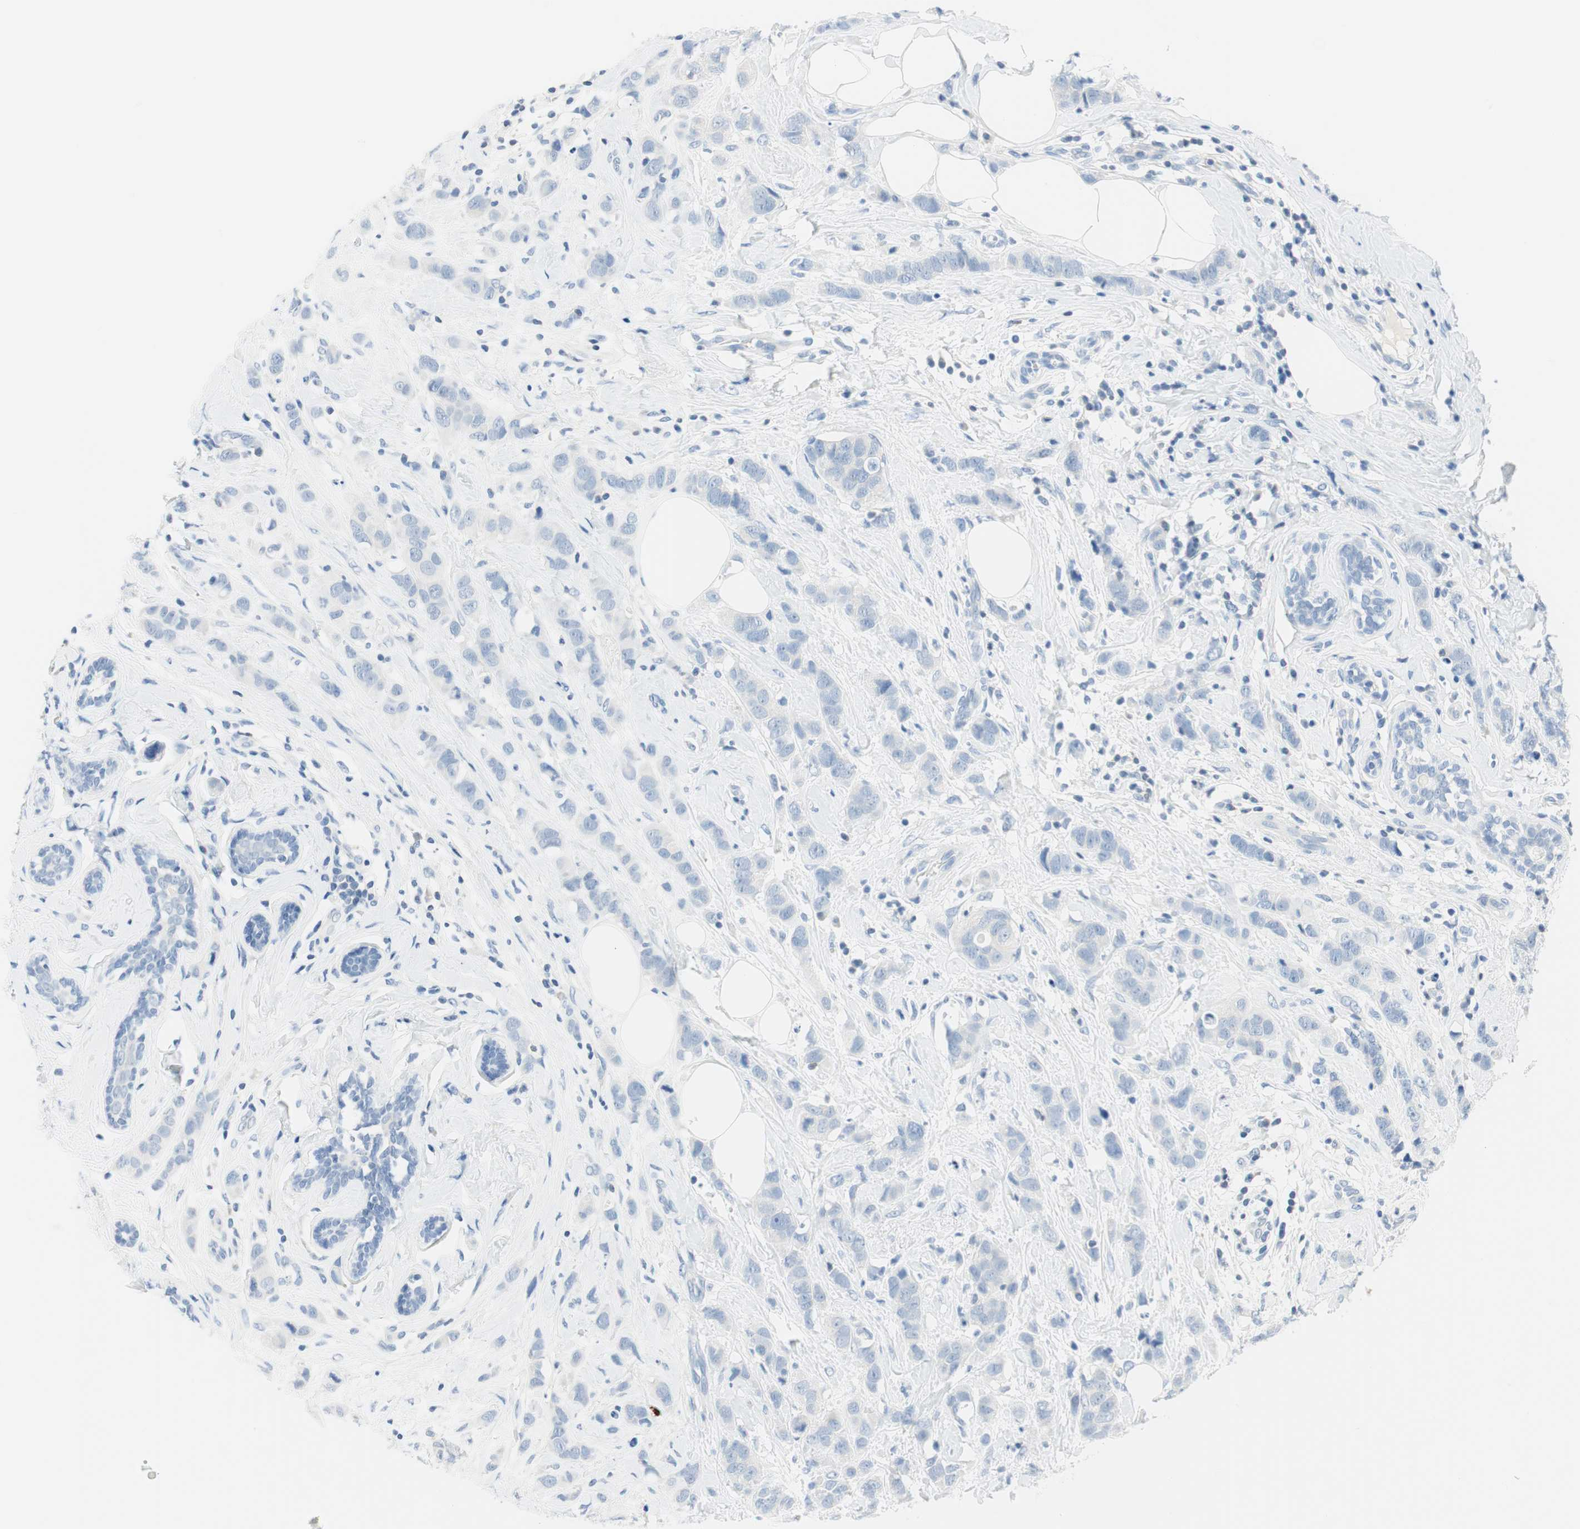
{"staining": {"intensity": "negative", "quantity": "none", "location": "none"}, "tissue": "breast cancer", "cell_type": "Tumor cells", "image_type": "cancer", "snomed": [{"axis": "morphology", "description": "Normal tissue, NOS"}, {"axis": "morphology", "description": "Duct carcinoma"}, {"axis": "topography", "description": "Breast"}], "caption": "An IHC micrograph of breast infiltrating ductal carcinoma is shown. There is no staining in tumor cells of breast infiltrating ductal carcinoma.", "gene": "NFATC2", "patient": {"sex": "female", "age": 50}}